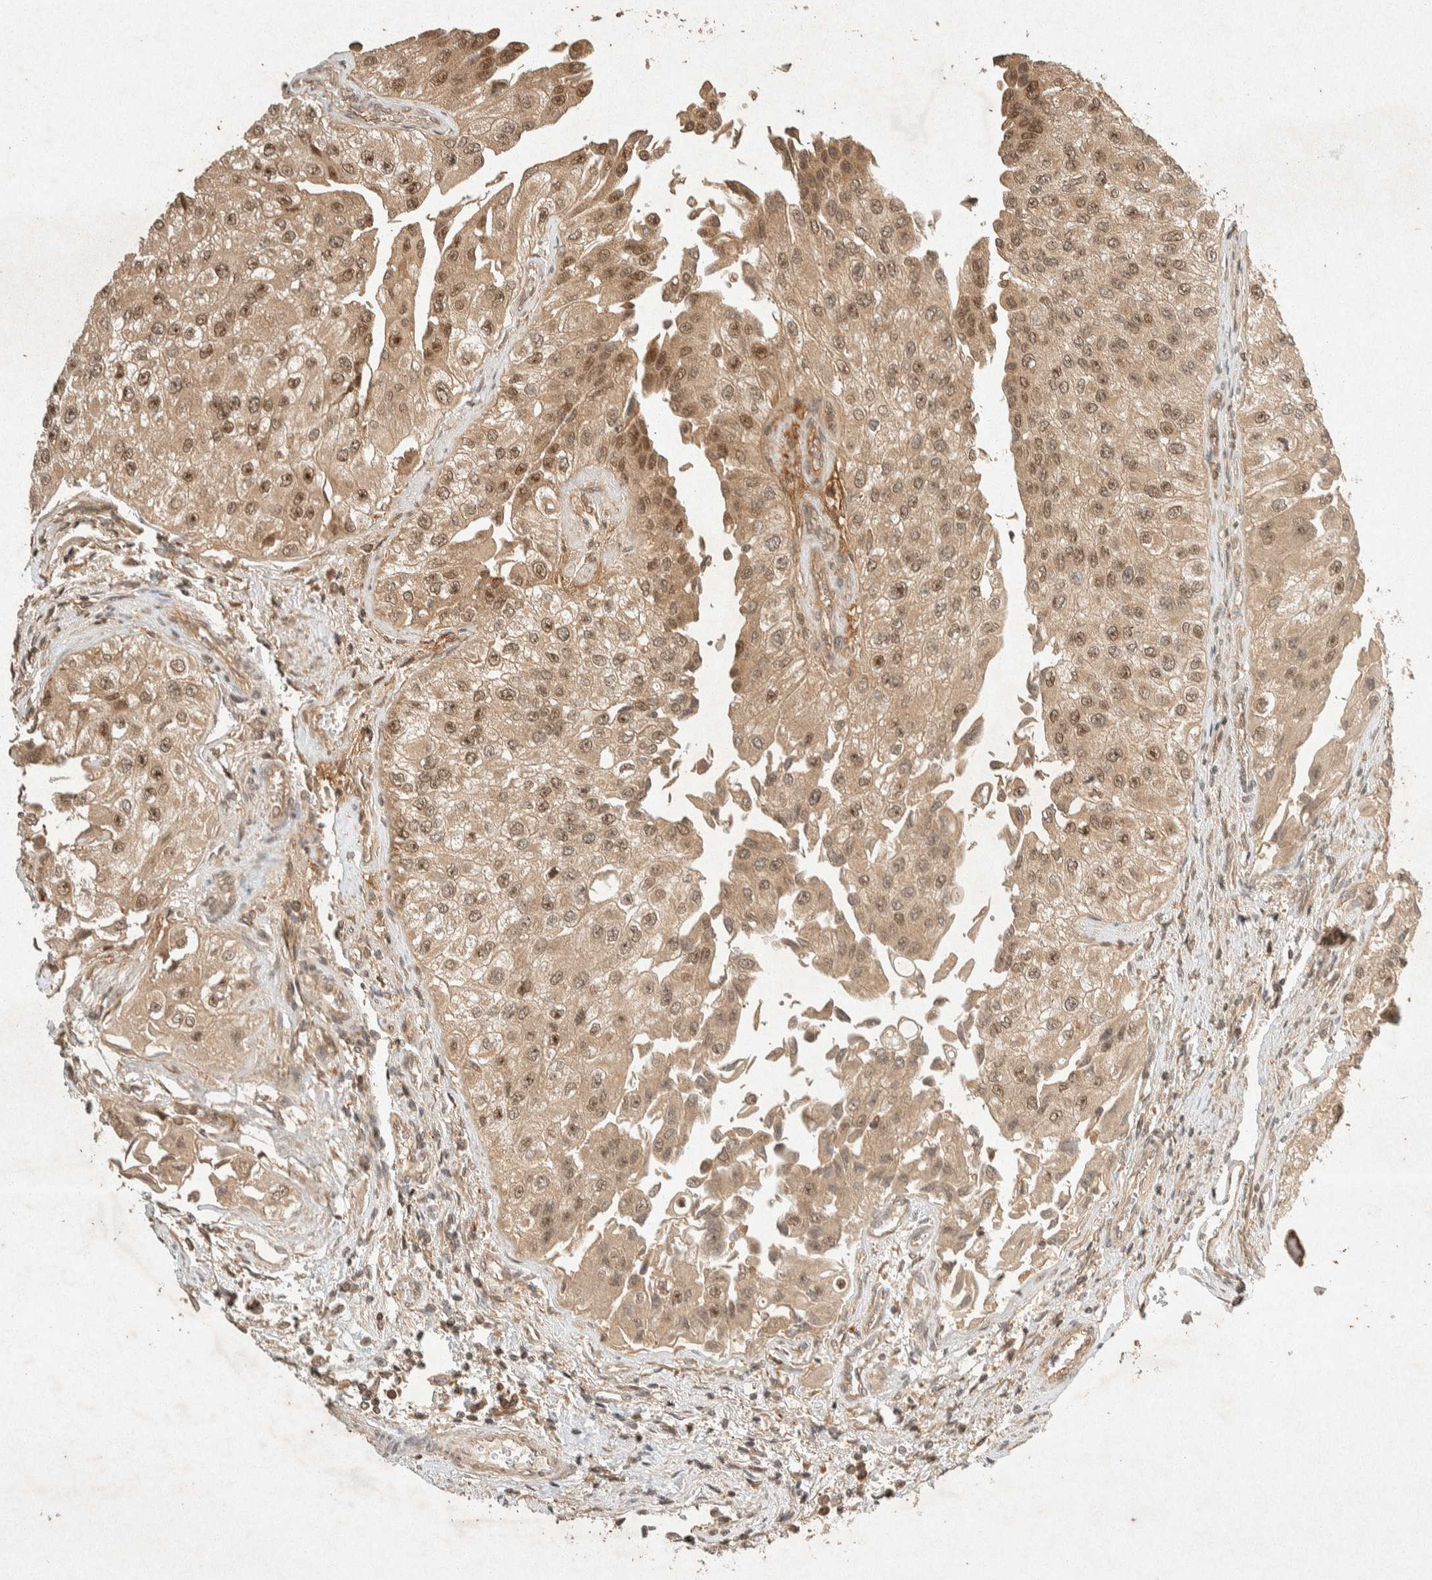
{"staining": {"intensity": "weak", "quantity": ">75%", "location": "cytoplasmic/membranous,nuclear"}, "tissue": "urothelial cancer", "cell_type": "Tumor cells", "image_type": "cancer", "snomed": [{"axis": "morphology", "description": "Urothelial carcinoma, High grade"}, {"axis": "topography", "description": "Kidney"}, {"axis": "topography", "description": "Urinary bladder"}], "caption": "Urothelial cancer stained with DAB immunohistochemistry demonstrates low levels of weak cytoplasmic/membranous and nuclear positivity in approximately >75% of tumor cells.", "gene": "THRA", "patient": {"sex": "male", "age": 77}}